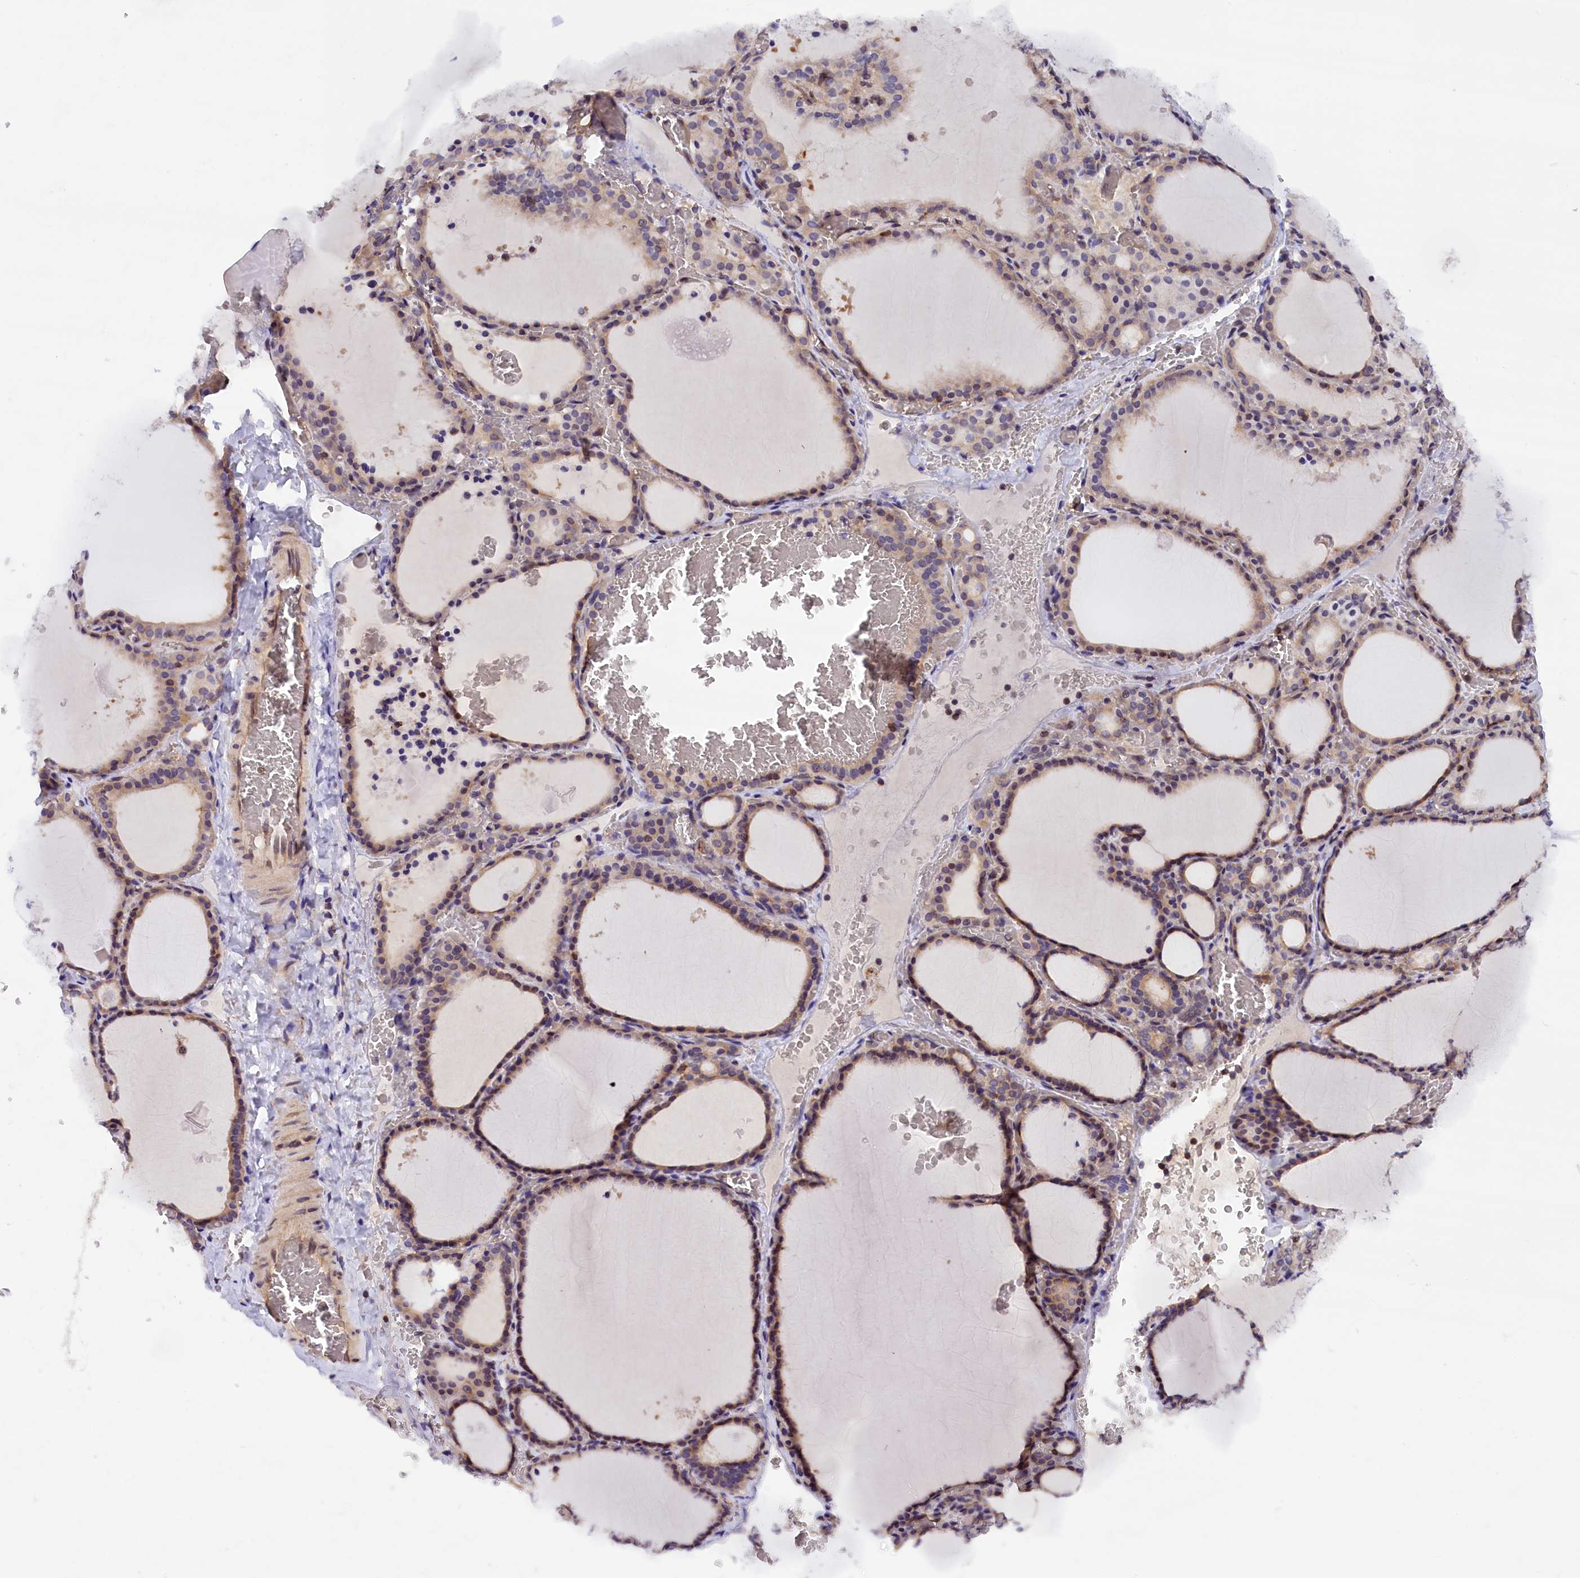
{"staining": {"intensity": "weak", "quantity": "25%-75%", "location": "cytoplasmic/membranous"}, "tissue": "thyroid gland", "cell_type": "Glandular cells", "image_type": "normal", "snomed": [{"axis": "morphology", "description": "Normal tissue, NOS"}, {"axis": "topography", "description": "Thyroid gland"}], "caption": "Immunohistochemistry of benign human thyroid gland displays low levels of weak cytoplasmic/membranous positivity in about 25%-75% of glandular cells.", "gene": "TBCB", "patient": {"sex": "female", "age": 39}}